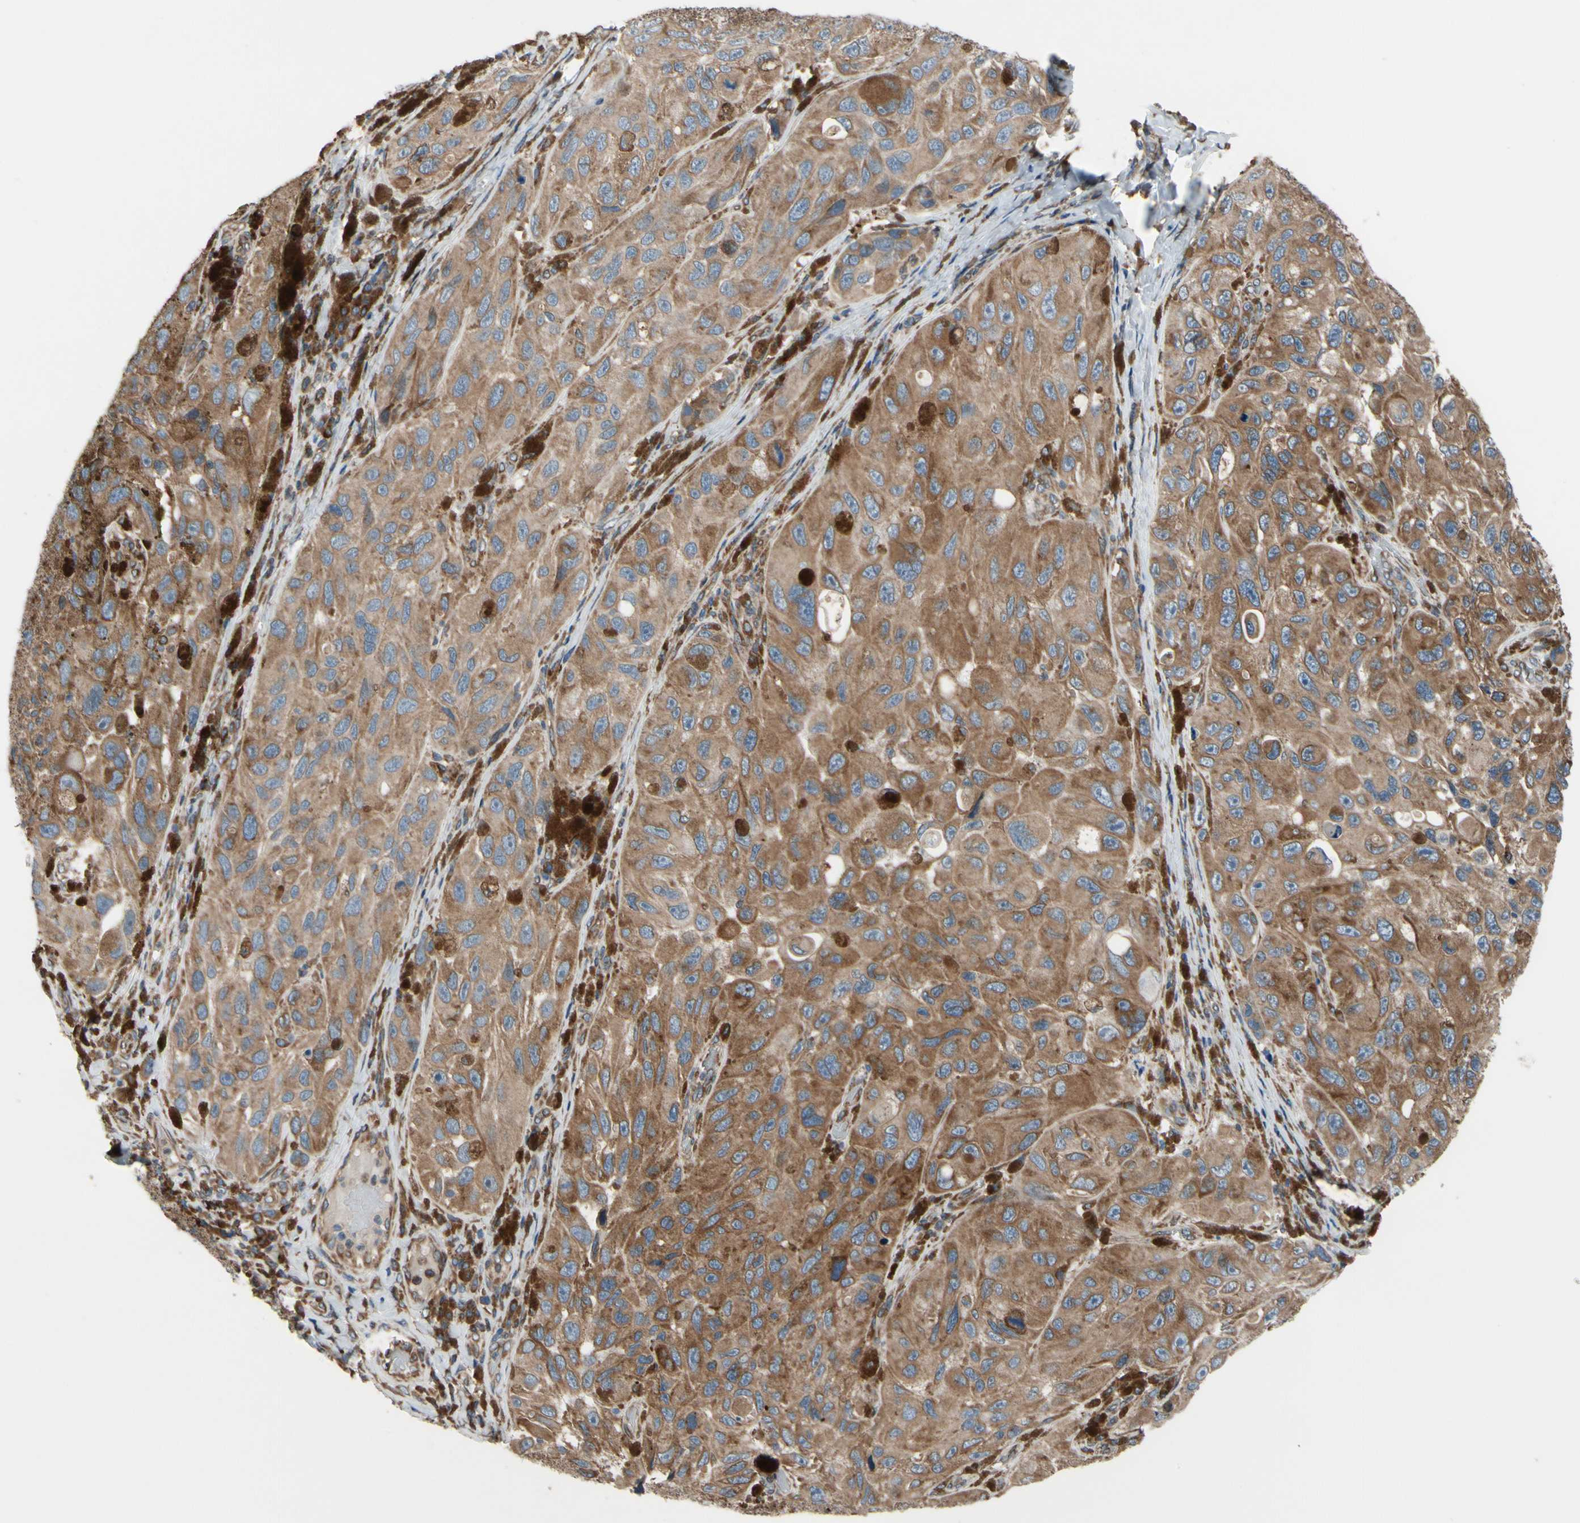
{"staining": {"intensity": "moderate", "quantity": ">75%", "location": "cytoplasmic/membranous"}, "tissue": "melanoma", "cell_type": "Tumor cells", "image_type": "cancer", "snomed": [{"axis": "morphology", "description": "Malignant melanoma, NOS"}, {"axis": "topography", "description": "Skin"}], "caption": "Malignant melanoma was stained to show a protein in brown. There is medium levels of moderate cytoplasmic/membranous staining in approximately >75% of tumor cells. The protein of interest is shown in brown color, while the nuclei are stained blue.", "gene": "CLCC1", "patient": {"sex": "female", "age": 73}}